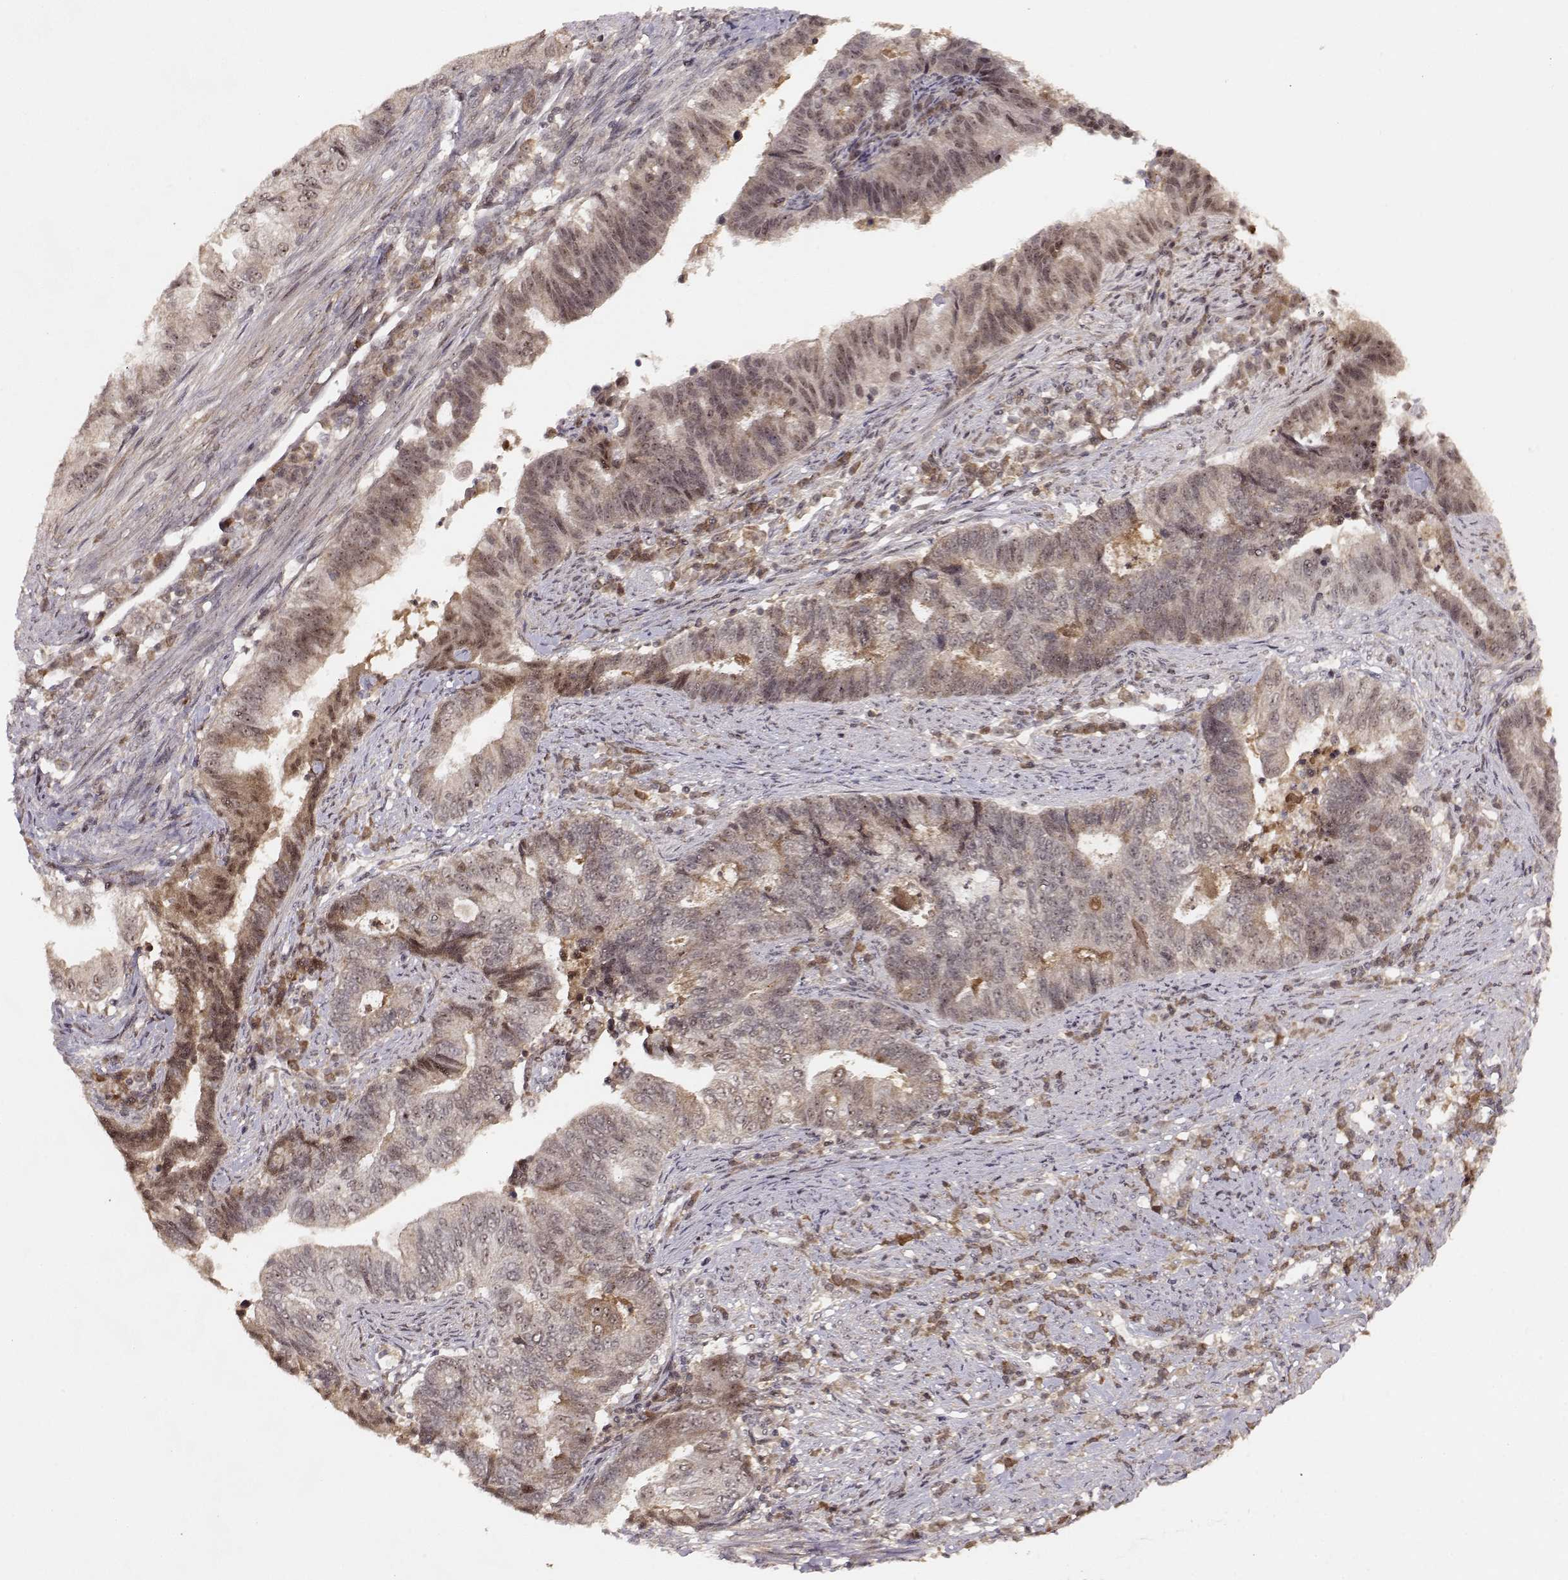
{"staining": {"intensity": "weak", "quantity": "25%-75%", "location": "cytoplasmic/membranous,nuclear"}, "tissue": "endometrial cancer", "cell_type": "Tumor cells", "image_type": "cancer", "snomed": [{"axis": "morphology", "description": "Adenocarcinoma, NOS"}, {"axis": "topography", "description": "Uterus"}, {"axis": "topography", "description": "Endometrium"}], "caption": "Protein staining displays weak cytoplasmic/membranous and nuclear staining in approximately 25%-75% of tumor cells in adenocarcinoma (endometrial). The staining is performed using DAB brown chromogen to label protein expression. The nuclei are counter-stained blue using hematoxylin.", "gene": "CSNK2A1", "patient": {"sex": "female", "age": 54}}